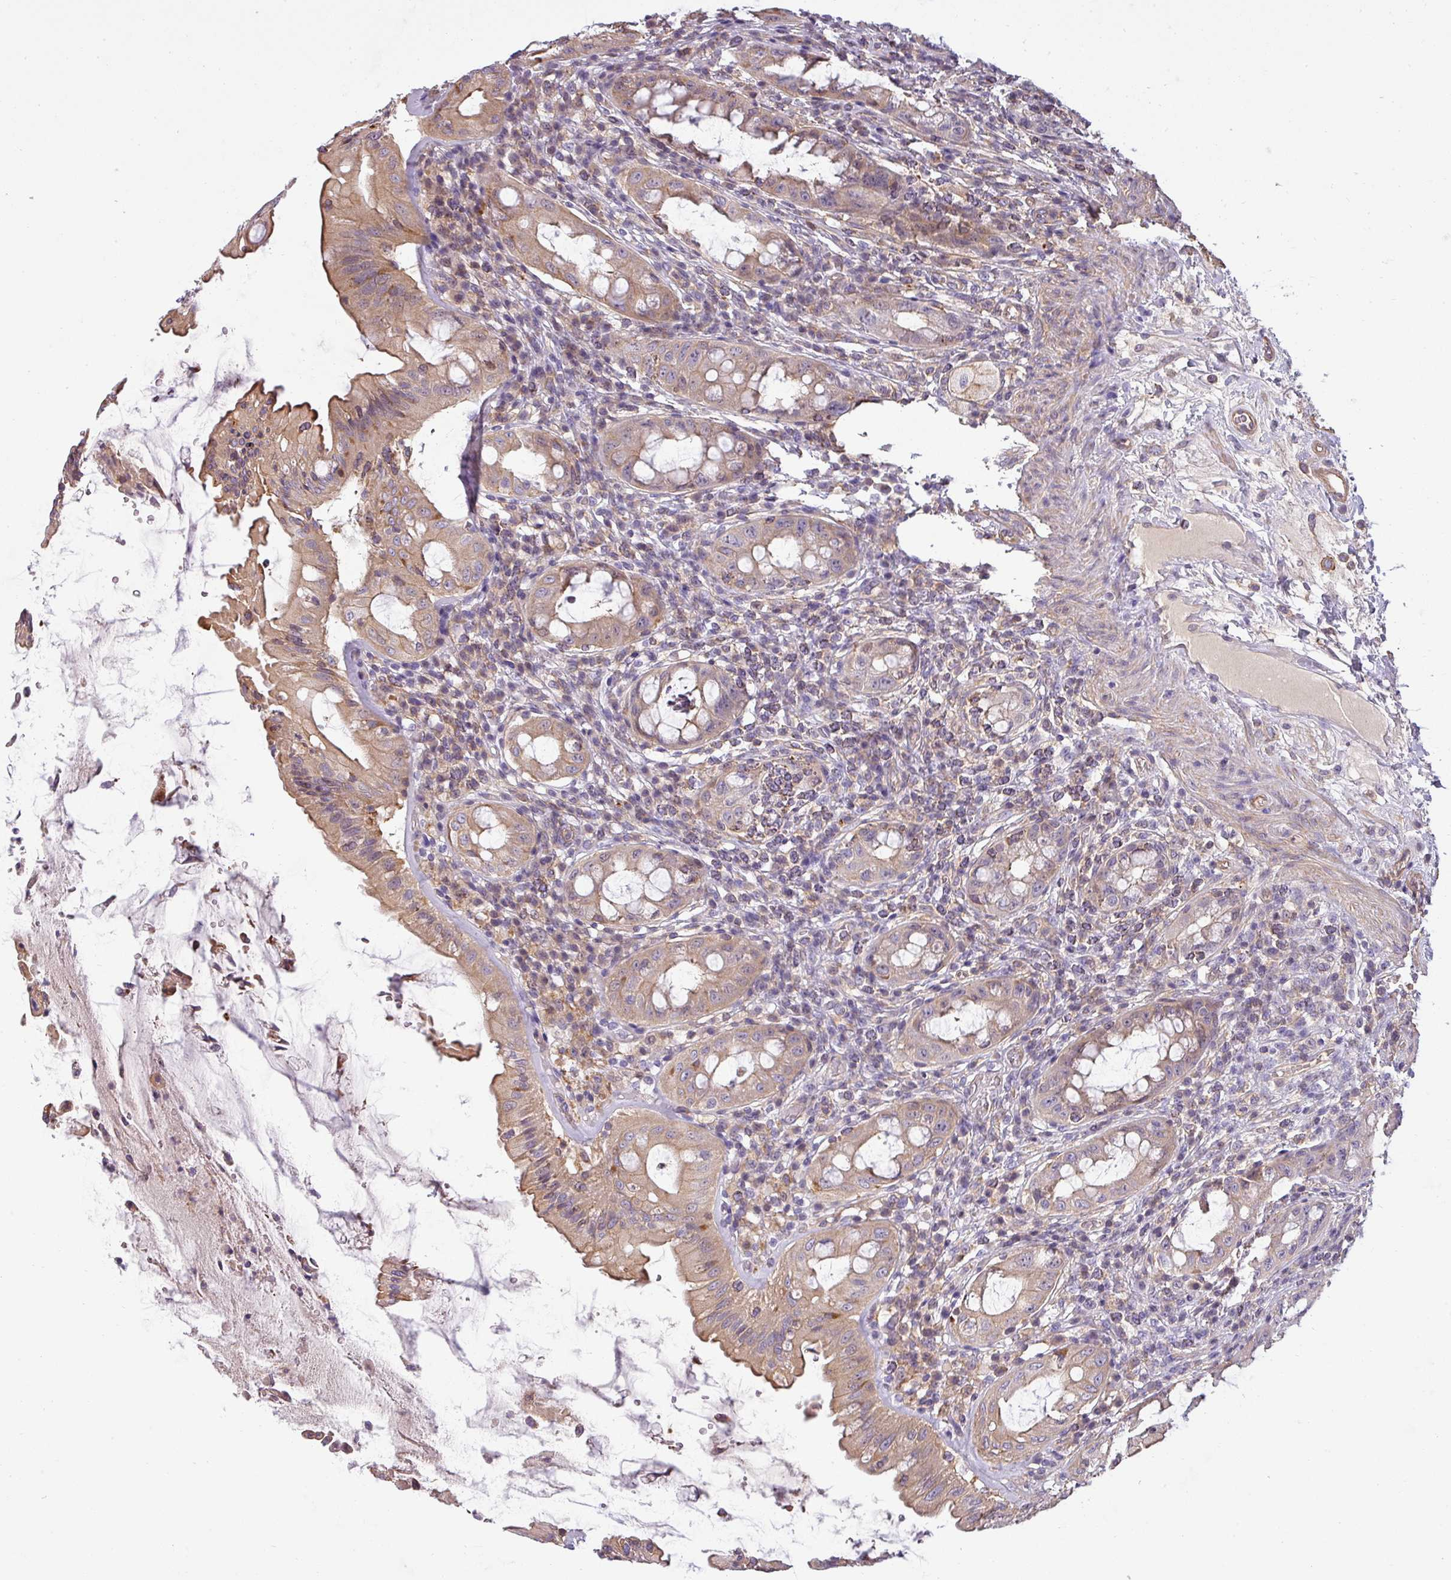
{"staining": {"intensity": "moderate", "quantity": ">75%", "location": "cytoplasmic/membranous"}, "tissue": "rectum", "cell_type": "Glandular cells", "image_type": "normal", "snomed": [{"axis": "morphology", "description": "Normal tissue, NOS"}, {"axis": "topography", "description": "Rectum"}], "caption": "Human rectum stained for a protein (brown) reveals moderate cytoplasmic/membranous positive positivity in about >75% of glandular cells.", "gene": "ZNF835", "patient": {"sex": "female", "age": 57}}